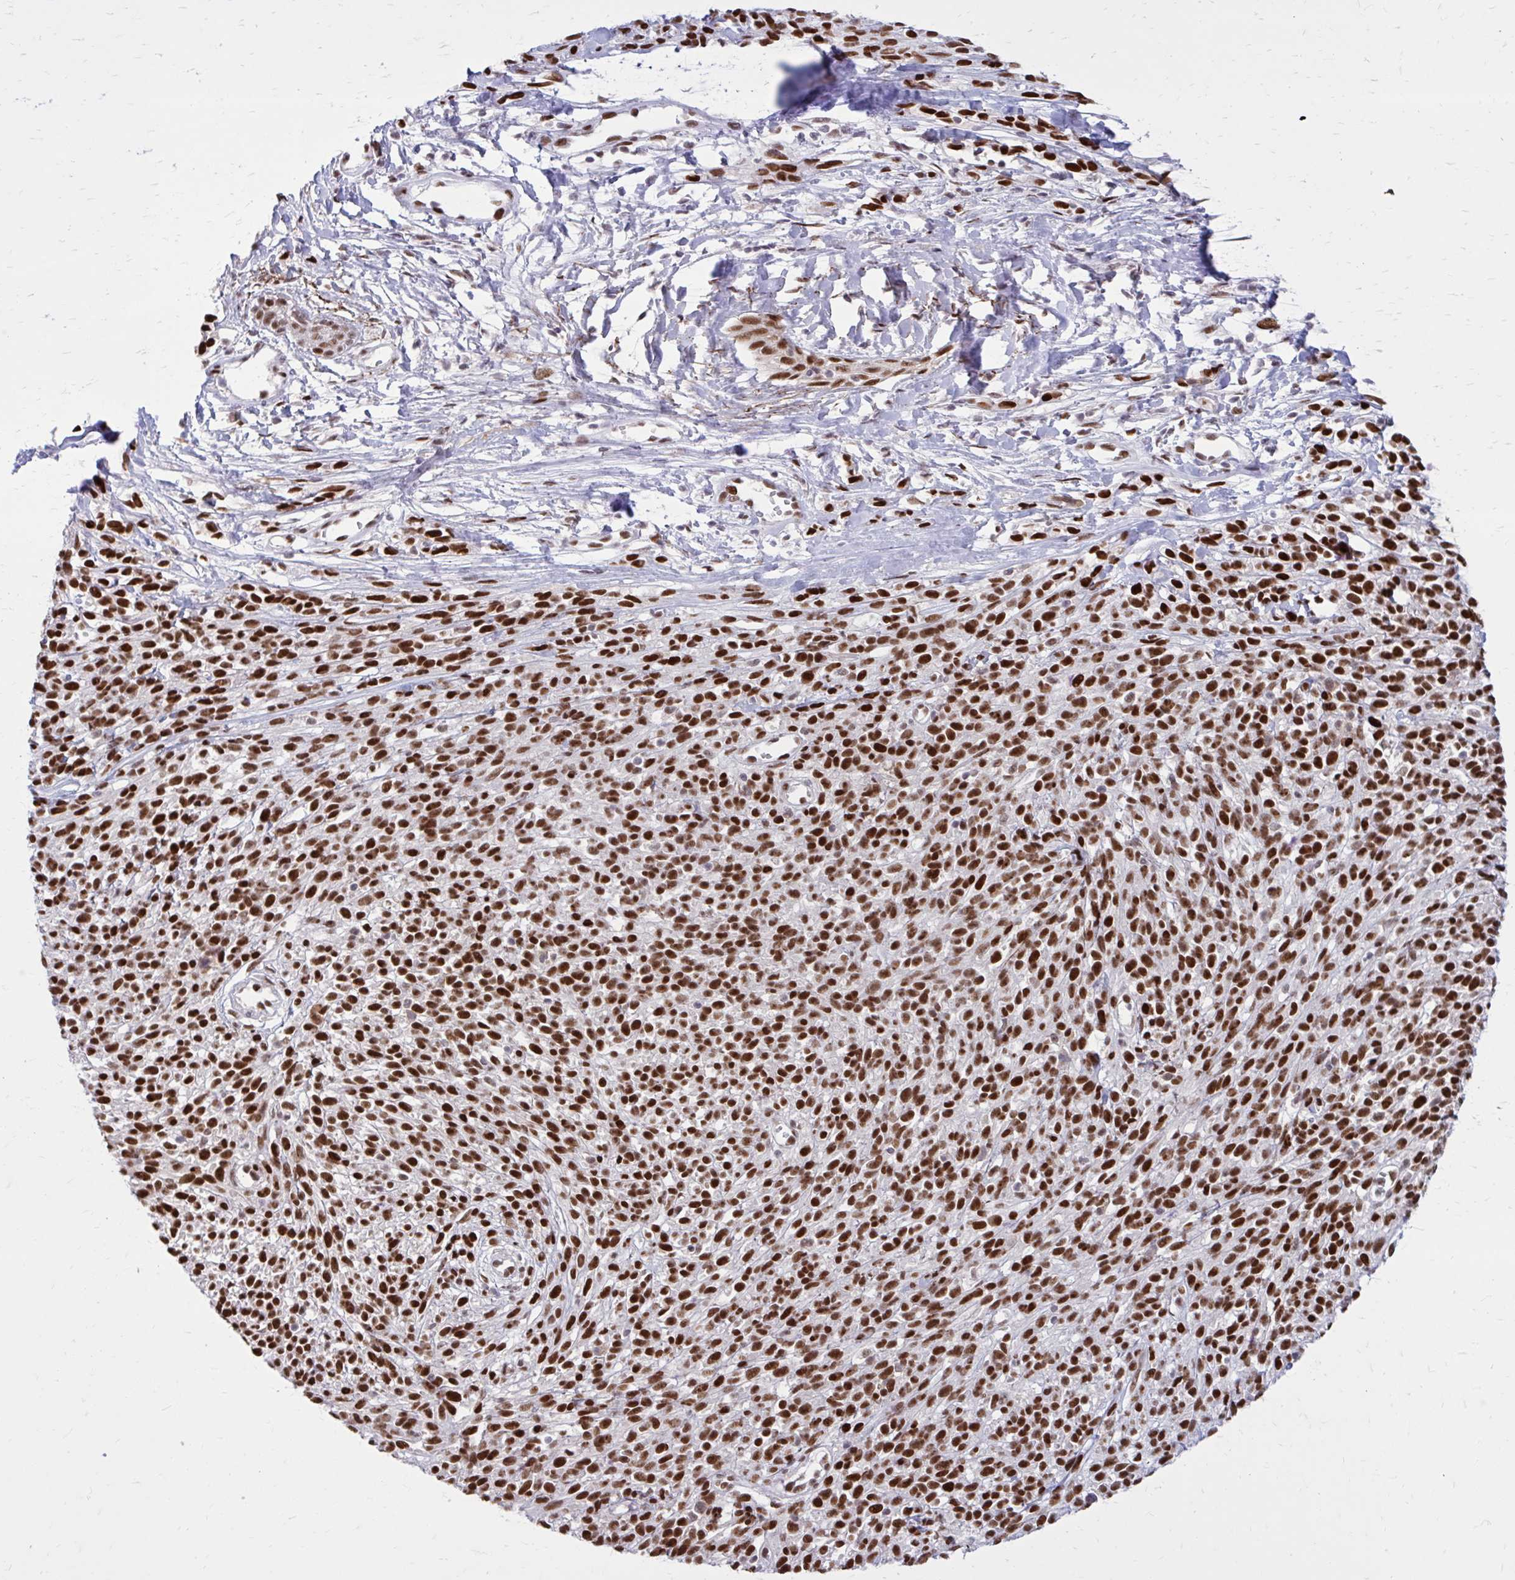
{"staining": {"intensity": "strong", "quantity": ">75%", "location": "nuclear"}, "tissue": "melanoma", "cell_type": "Tumor cells", "image_type": "cancer", "snomed": [{"axis": "morphology", "description": "Malignant melanoma, NOS"}, {"axis": "topography", "description": "Skin"}, {"axis": "topography", "description": "Skin of trunk"}], "caption": "Strong nuclear expression for a protein is identified in about >75% of tumor cells of malignant melanoma using immunohistochemistry.", "gene": "PSME4", "patient": {"sex": "male", "age": 74}}